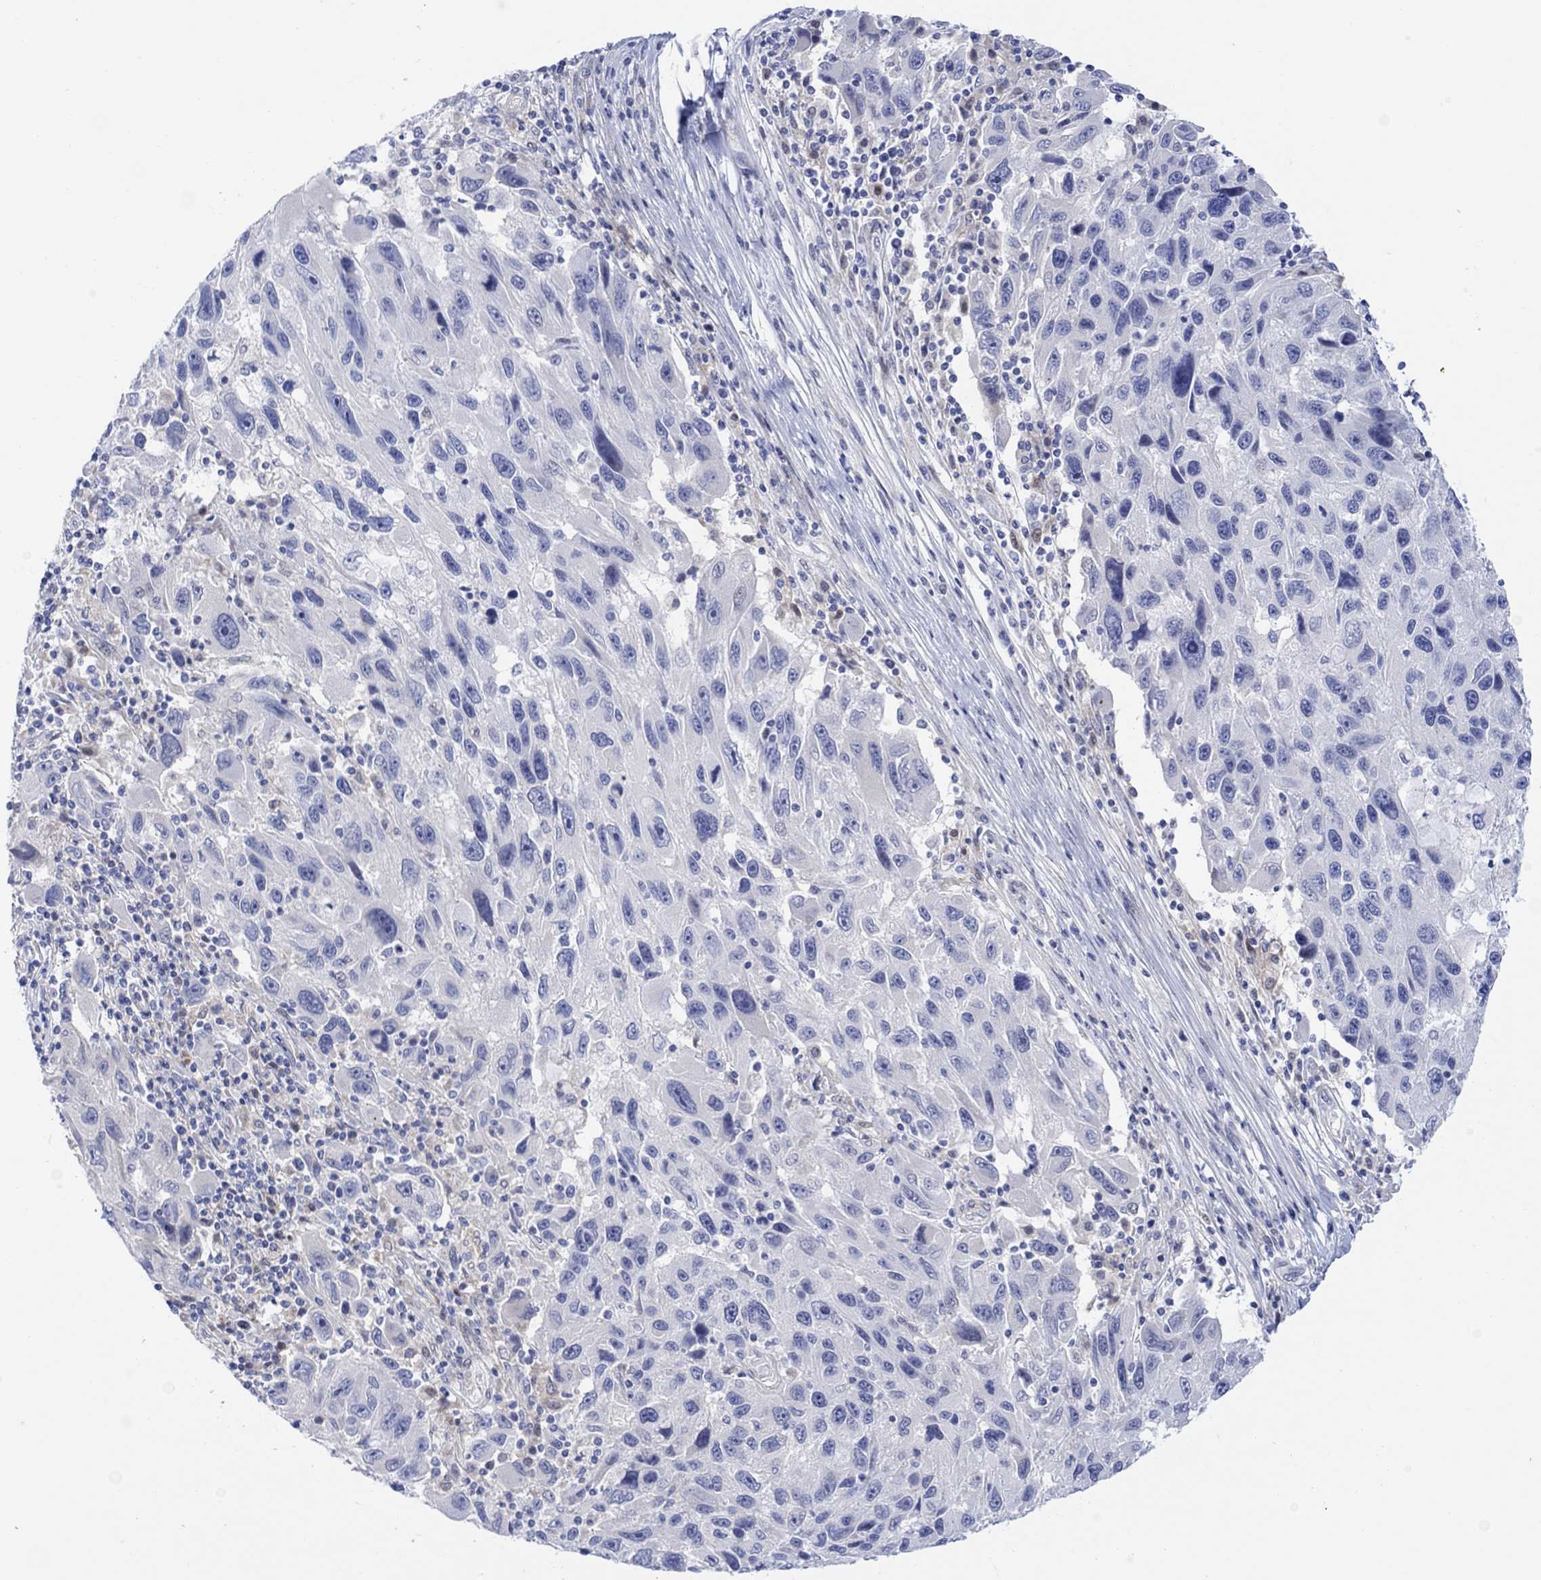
{"staining": {"intensity": "negative", "quantity": "none", "location": "none"}, "tissue": "melanoma", "cell_type": "Tumor cells", "image_type": "cancer", "snomed": [{"axis": "morphology", "description": "Malignant melanoma, NOS"}, {"axis": "topography", "description": "Skin"}], "caption": "IHC of human melanoma shows no staining in tumor cells.", "gene": "TLDC2", "patient": {"sex": "male", "age": 53}}